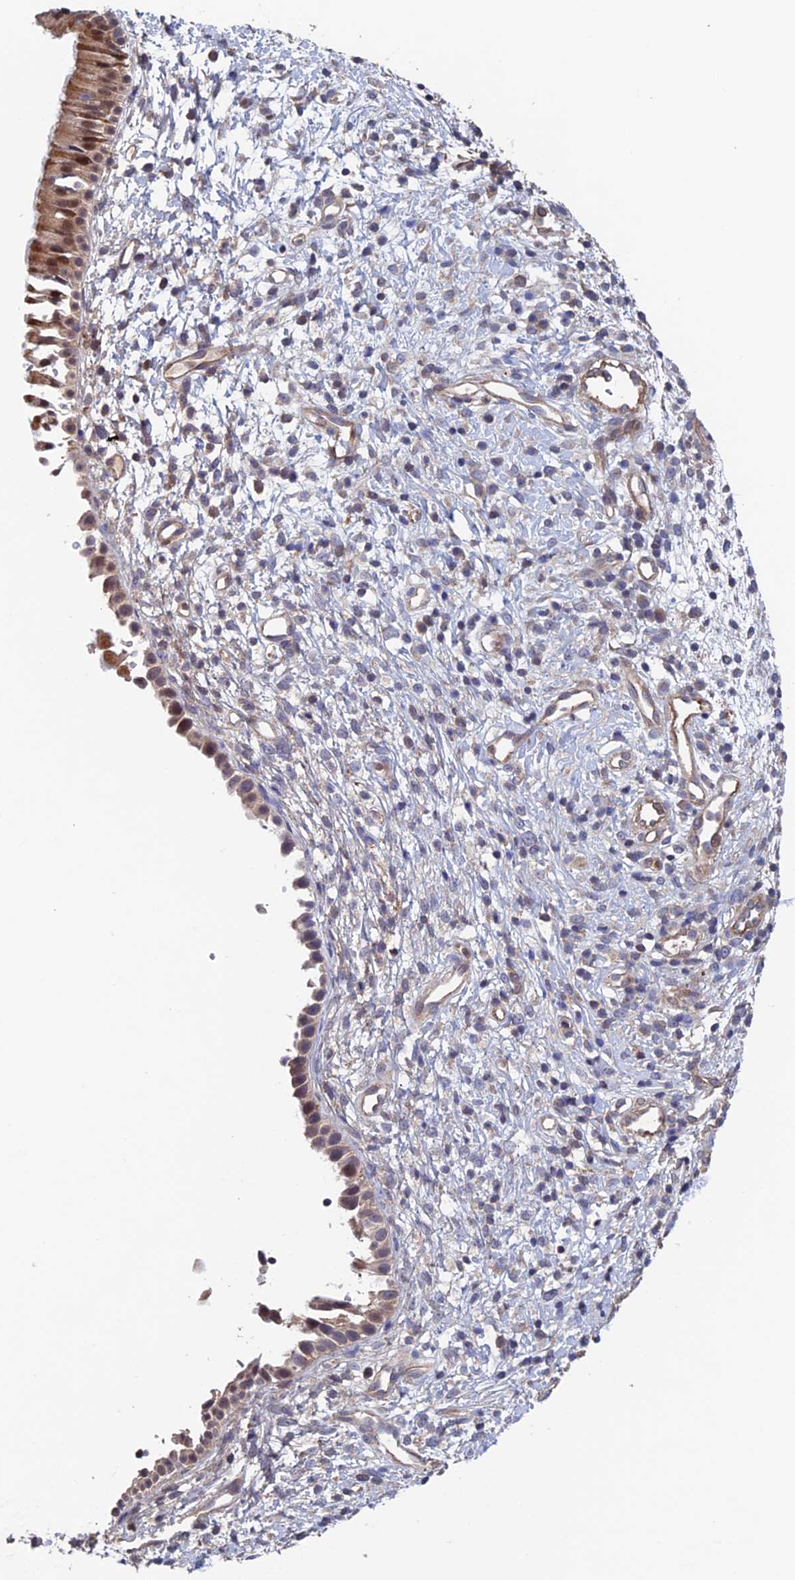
{"staining": {"intensity": "moderate", "quantity": "25%-75%", "location": "cytoplasmic/membranous,nuclear"}, "tissue": "nasopharynx", "cell_type": "Respiratory epithelial cells", "image_type": "normal", "snomed": [{"axis": "morphology", "description": "Normal tissue, NOS"}, {"axis": "topography", "description": "Nasopharynx"}], "caption": "Respiratory epithelial cells display medium levels of moderate cytoplasmic/membranous,nuclear staining in approximately 25%-75% of cells in benign nasopharynx. (IHC, brightfield microscopy, high magnification).", "gene": "NUDT16L1", "patient": {"sex": "male", "age": 22}}